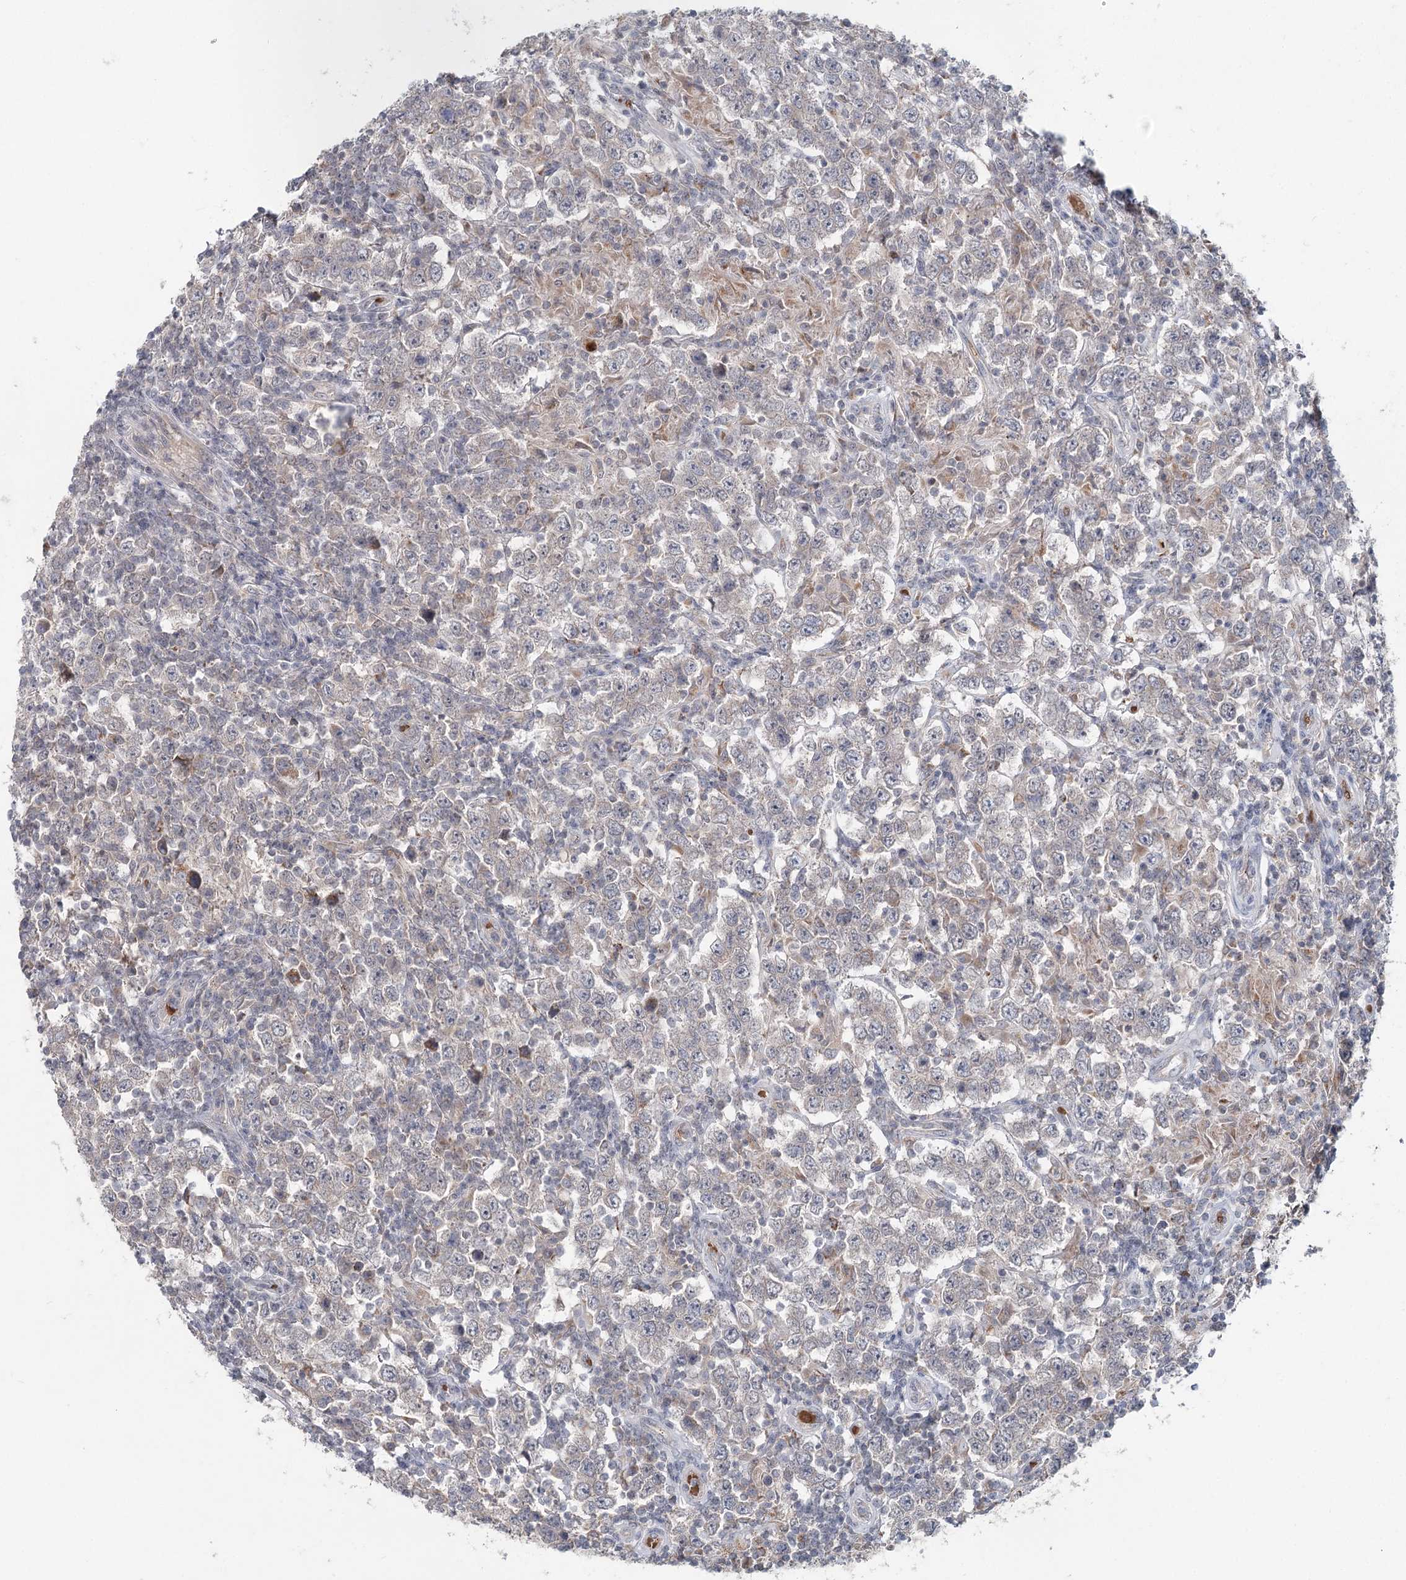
{"staining": {"intensity": "negative", "quantity": "none", "location": "none"}, "tissue": "testis cancer", "cell_type": "Tumor cells", "image_type": "cancer", "snomed": [{"axis": "morphology", "description": "Normal tissue, NOS"}, {"axis": "morphology", "description": "Urothelial carcinoma, High grade"}, {"axis": "morphology", "description": "Seminoma, NOS"}, {"axis": "morphology", "description": "Carcinoma, Embryonal, NOS"}, {"axis": "topography", "description": "Urinary bladder"}, {"axis": "topography", "description": "Testis"}], "caption": "The immunohistochemistry (IHC) micrograph has no significant expression in tumor cells of embryonal carcinoma (testis) tissue.", "gene": "FBXO7", "patient": {"sex": "male", "age": 41}}